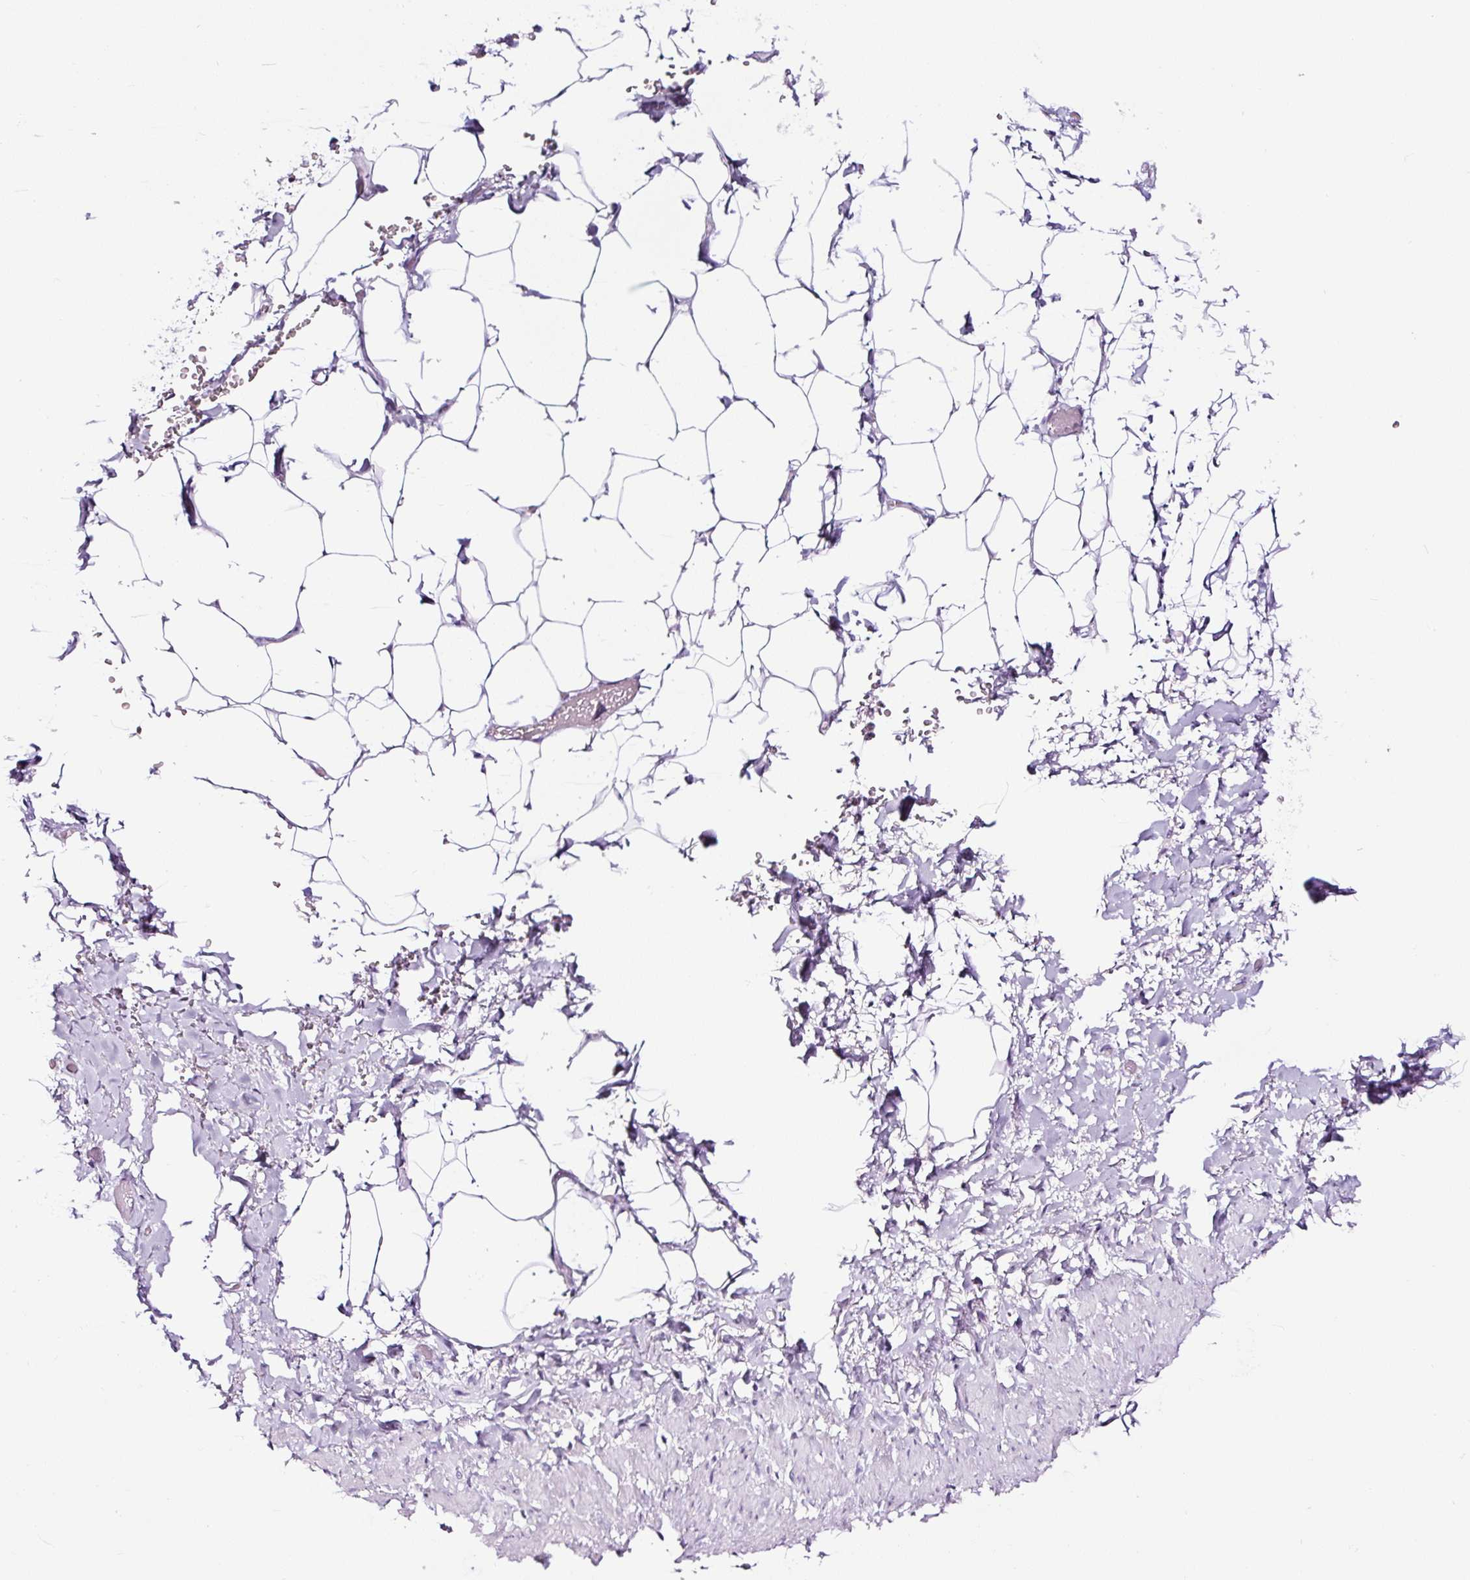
{"staining": {"intensity": "negative", "quantity": "none", "location": "none"}, "tissue": "adipose tissue", "cell_type": "Adipocytes", "image_type": "normal", "snomed": [{"axis": "morphology", "description": "Normal tissue, NOS"}, {"axis": "topography", "description": "Vagina"}, {"axis": "topography", "description": "Peripheral nerve tissue"}], "caption": "Immunohistochemistry micrograph of normal adipose tissue stained for a protein (brown), which displays no staining in adipocytes. (DAB (3,3'-diaminobenzidine) immunohistochemistry visualized using brightfield microscopy, high magnification).", "gene": "NPHS2", "patient": {"sex": "female", "age": 71}}